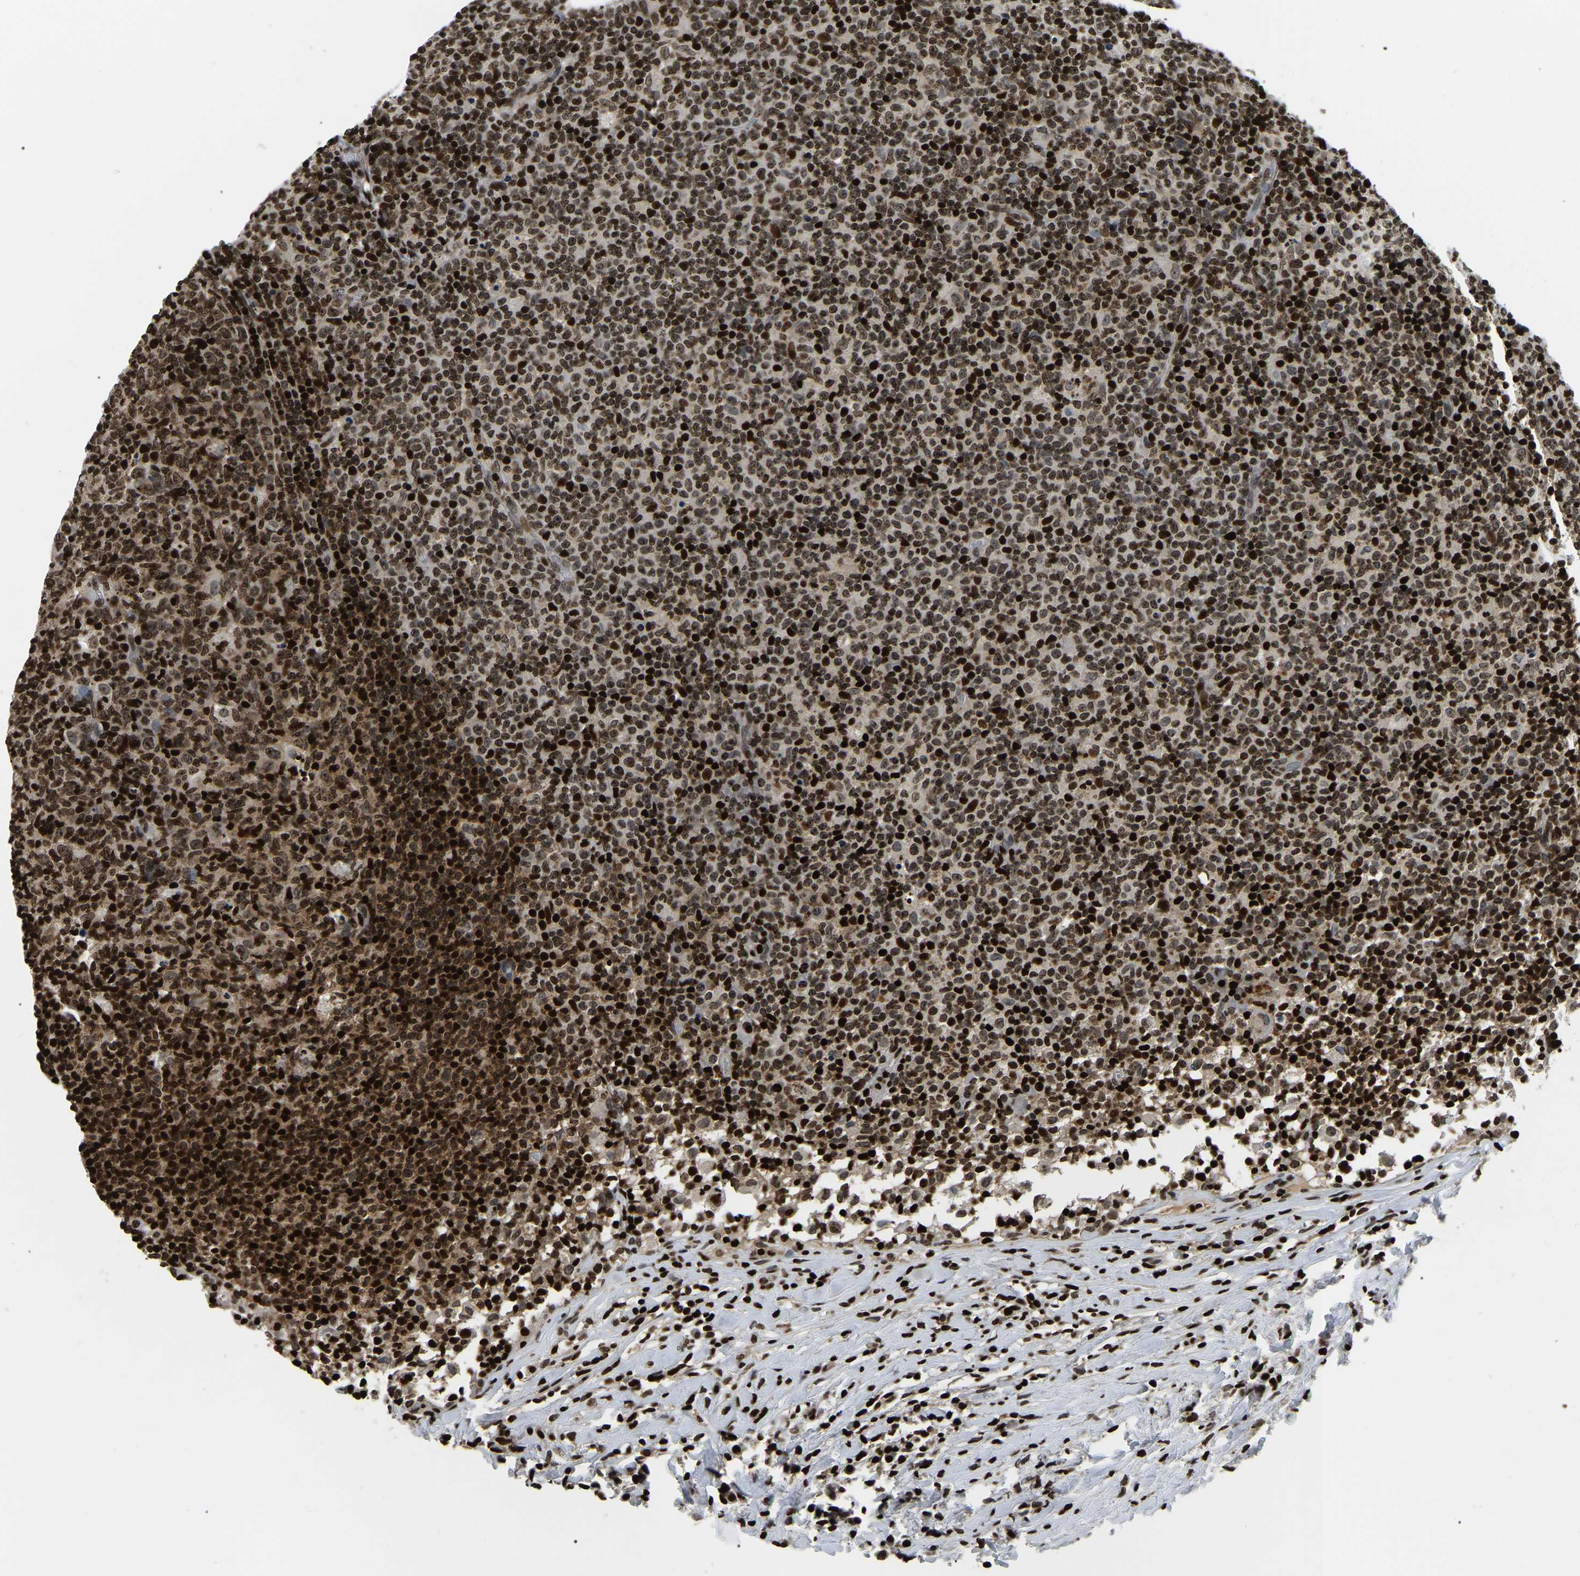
{"staining": {"intensity": "strong", "quantity": ">75%", "location": "nuclear"}, "tissue": "lymph node", "cell_type": "Germinal center cells", "image_type": "normal", "snomed": [{"axis": "morphology", "description": "Normal tissue, NOS"}, {"axis": "morphology", "description": "Inflammation, NOS"}, {"axis": "topography", "description": "Lymph node"}], "caption": "IHC (DAB (3,3'-diaminobenzidine)) staining of normal lymph node shows strong nuclear protein positivity in approximately >75% of germinal center cells.", "gene": "LRRC61", "patient": {"sex": "male", "age": 55}}